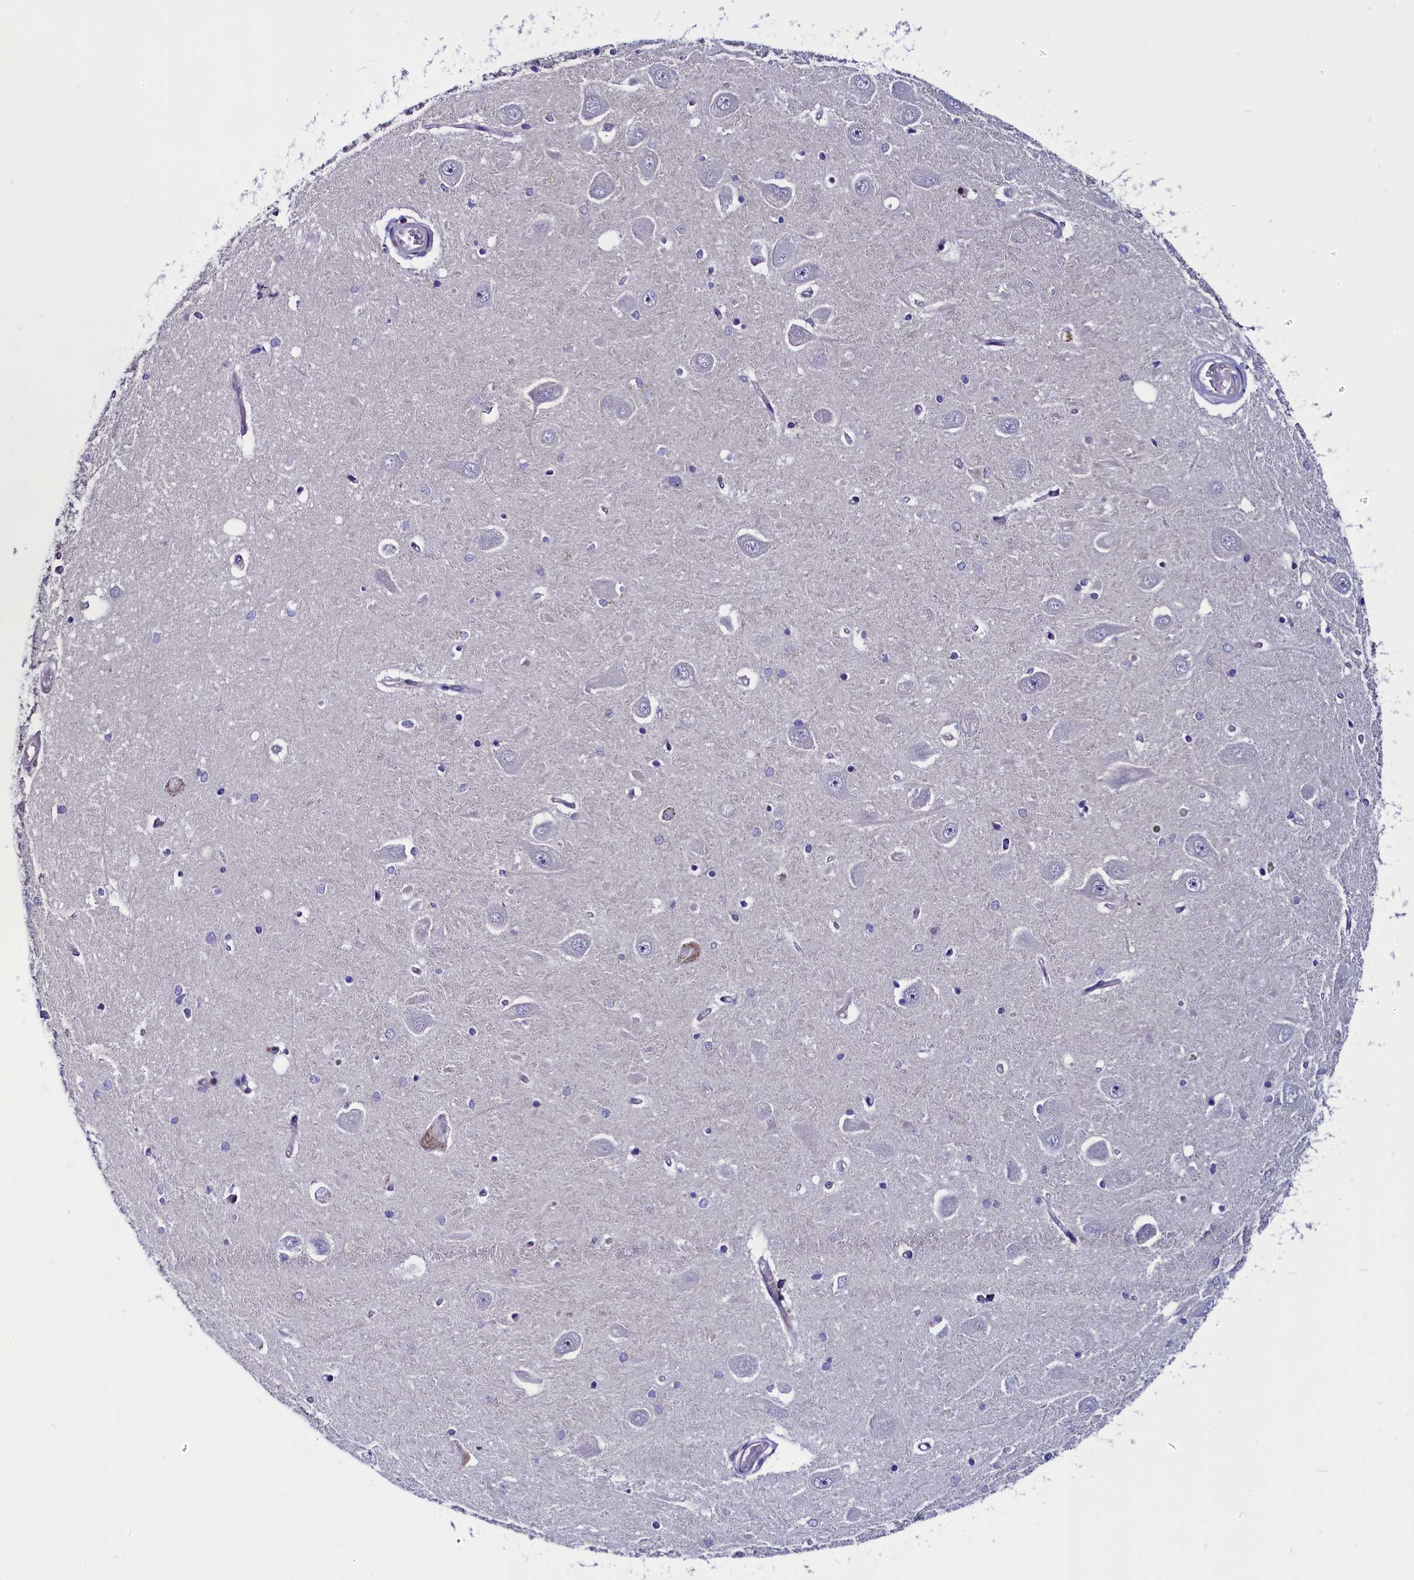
{"staining": {"intensity": "negative", "quantity": "none", "location": "none"}, "tissue": "hippocampus", "cell_type": "Glial cells", "image_type": "normal", "snomed": [{"axis": "morphology", "description": "Normal tissue, NOS"}, {"axis": "topography", "description": "Hippocampus"}], "caption": "Image shows no protein expression in glial cells of benign hippocampus. (Stains: DAB (3,3'-diaminobenzidine) IHC with hematoxylin counter stain, Microscopy: brightfield microscopy at high magnification).", "gene": "CIAPIN1", "patient": {"sex": "male", "age": 45}}